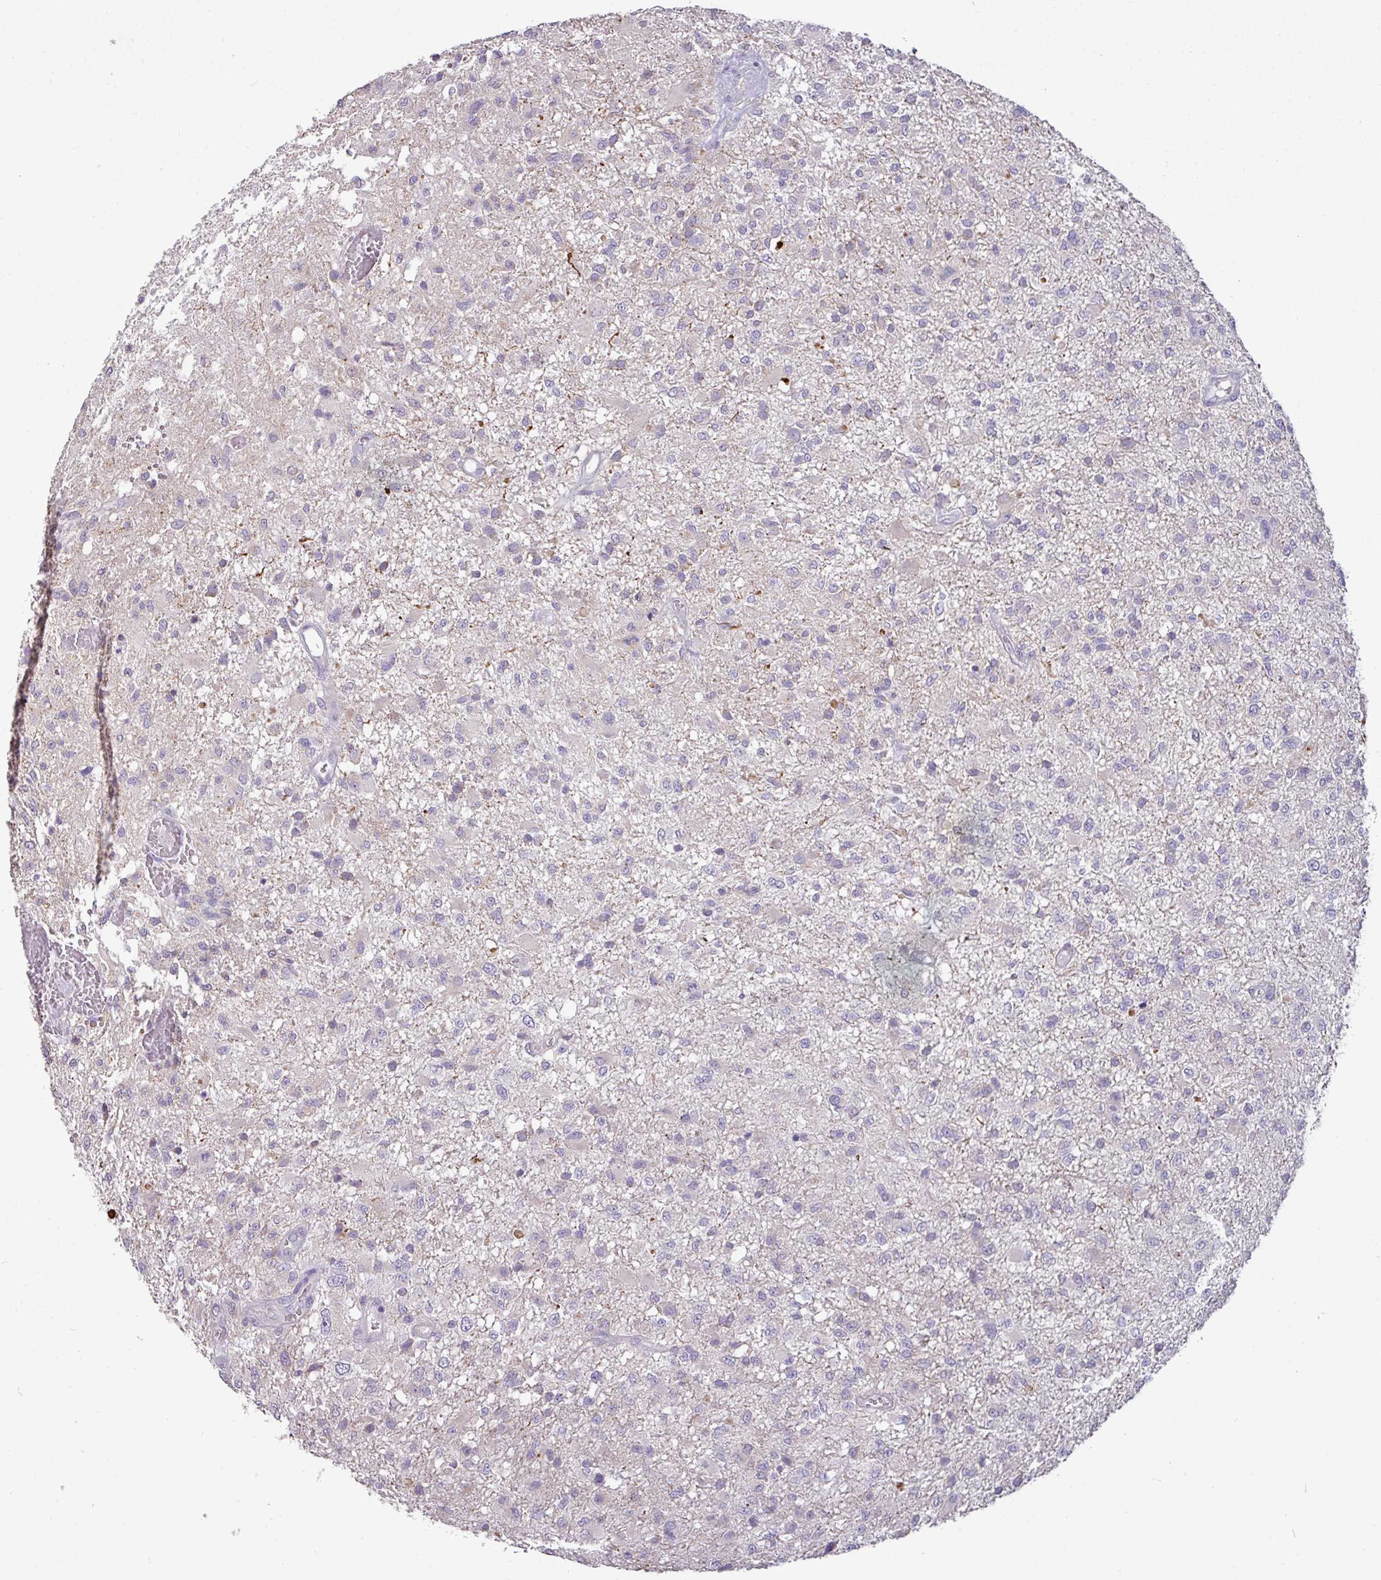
{"staining": {"intensity": "negative", "quantity": "none", "location": "none"}, "tissue": "glioma", "cell_type": "Tumor cells", "image_type": "cancer", "snomed": [{"axis": "morphology", "description": "Glioma, malignant, High grade"}, {"axis": "topography", "description": "Brain"}], "caption": "The micrograph demonstrates no staining of tumor cells in malignant glioma (high-grade).", "gene": "TRAPPC1", "patient": {"sex": "female", "age": 74}}